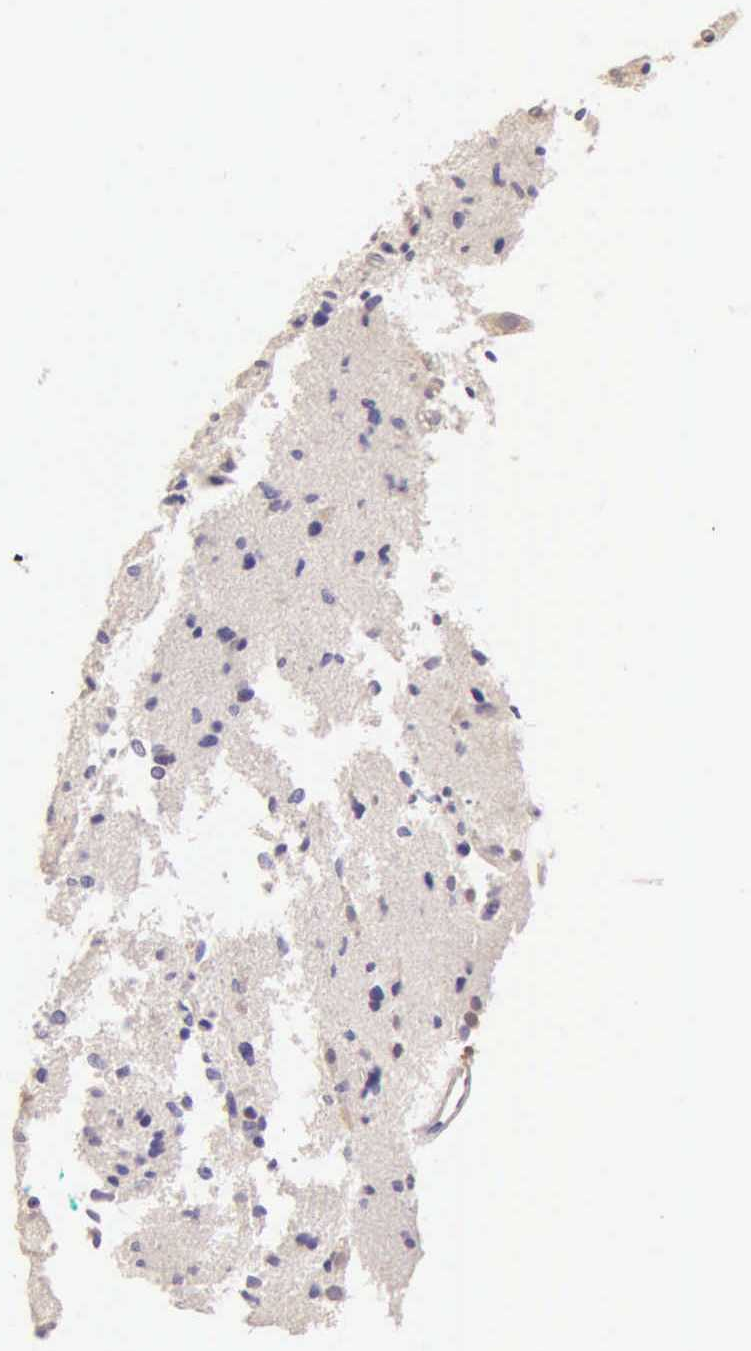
{"staining": {"intensity": "negative", "quantity": "none", "location": "none"}, "tissue": "glioma", "cell_type": "Tumor cells", "image_type": "cancer", "snomed": [{"axis": "morphology", "description": "Glioma, malignant, Low grade"}, {"axis": "topography", "description": "Brain"}], "caption": "Image shows no protein expression in tumor cells of malignant glioma (low-grade) tissue.", "gene": "ESR1", "patient": {"sex": "female", "age": 46}}